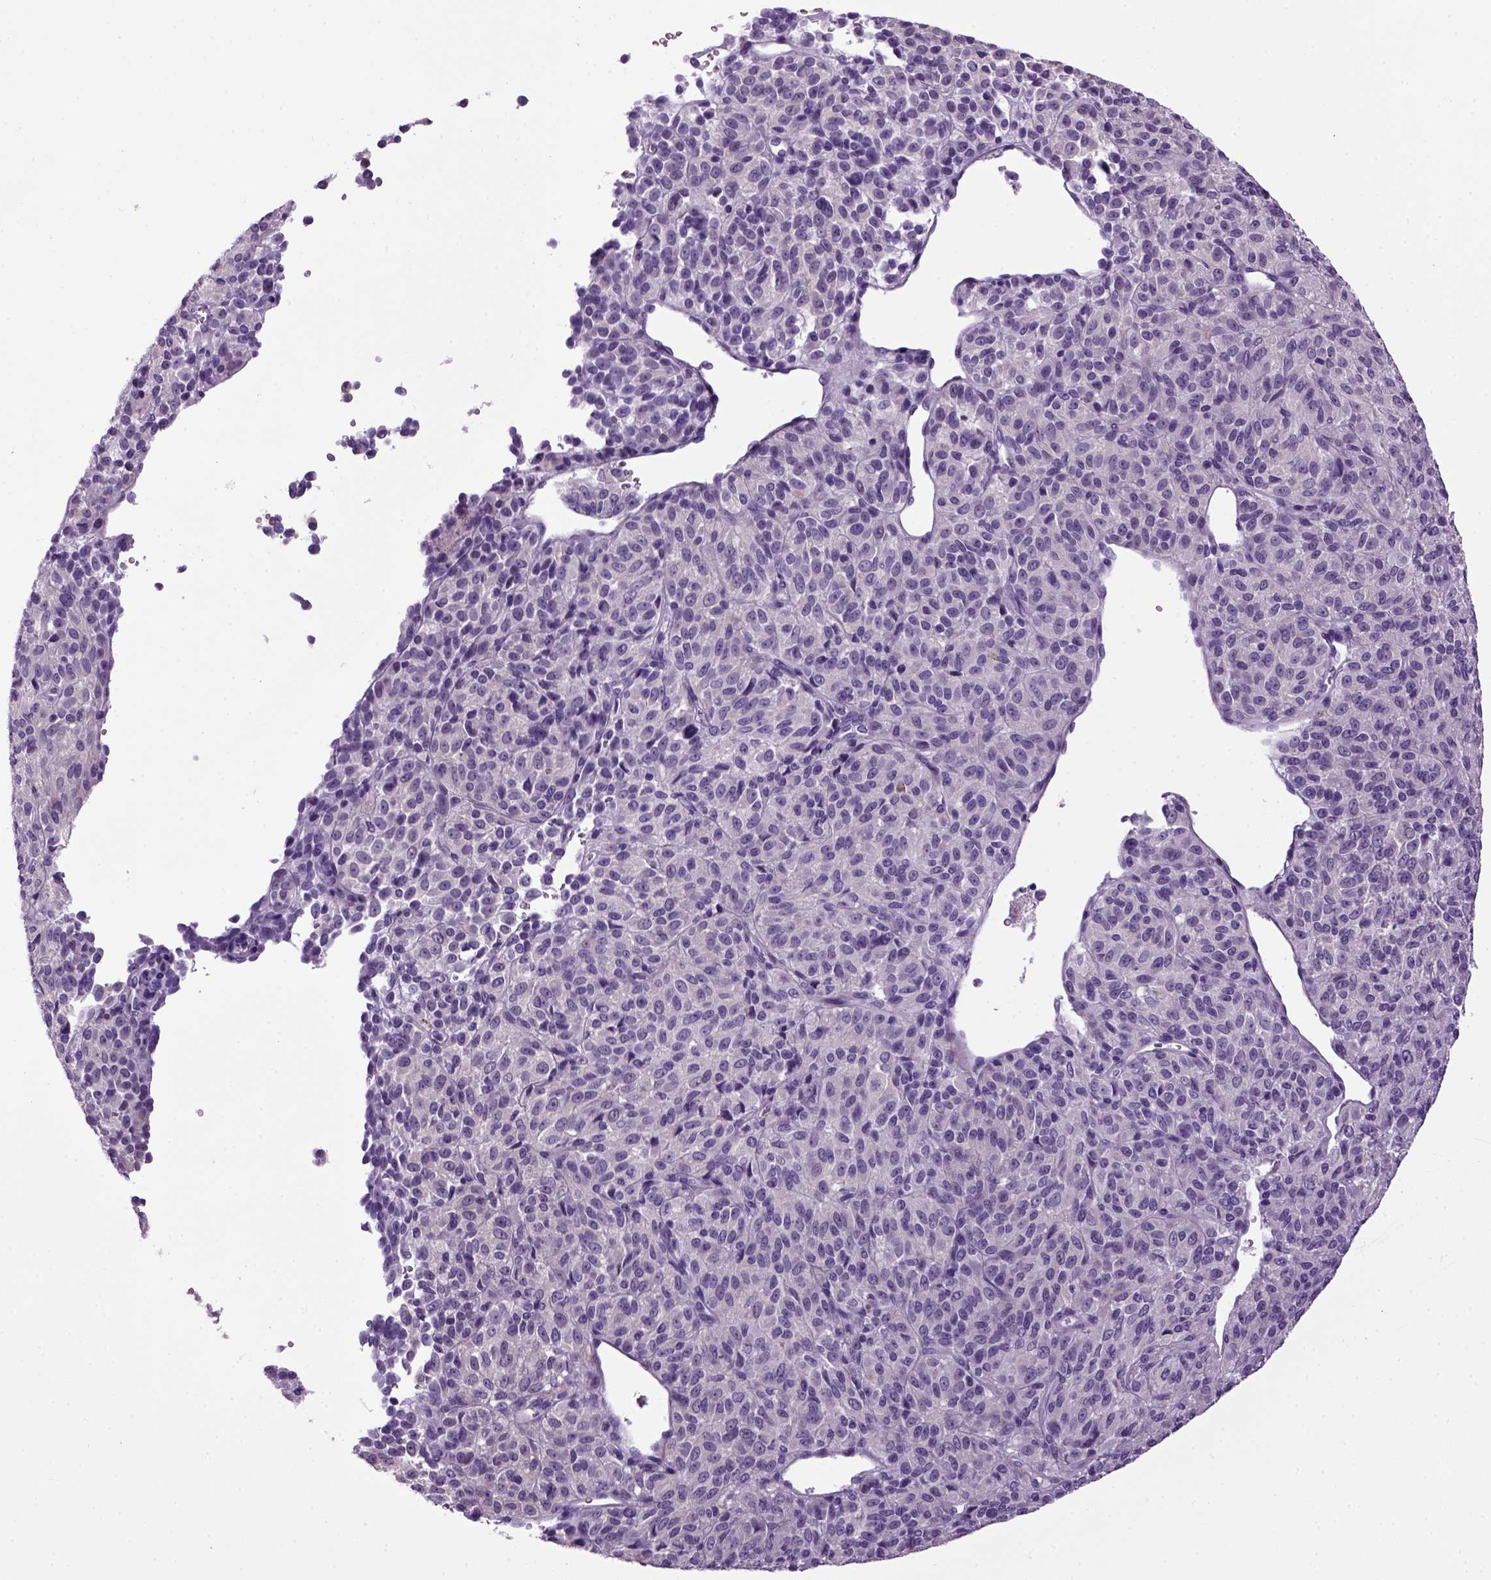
{"staining": {"intensity": "negative", "quantity": "none", "location": "none"}, "tissue": "melanoma", "cell_type": "Tumor cells", "image_type": "cancer", "snomed": [{"axis": "morphology", "description": "Malignant melanoma, Metastatic site"}, {"axis": "topography", "description": "Brain"}], "caption": "There is no significant expression in tumor cells of malignant melanoma (metastatic site).", "gene": "HMCN2", "patient": {"sex": "female", "age": 56}}